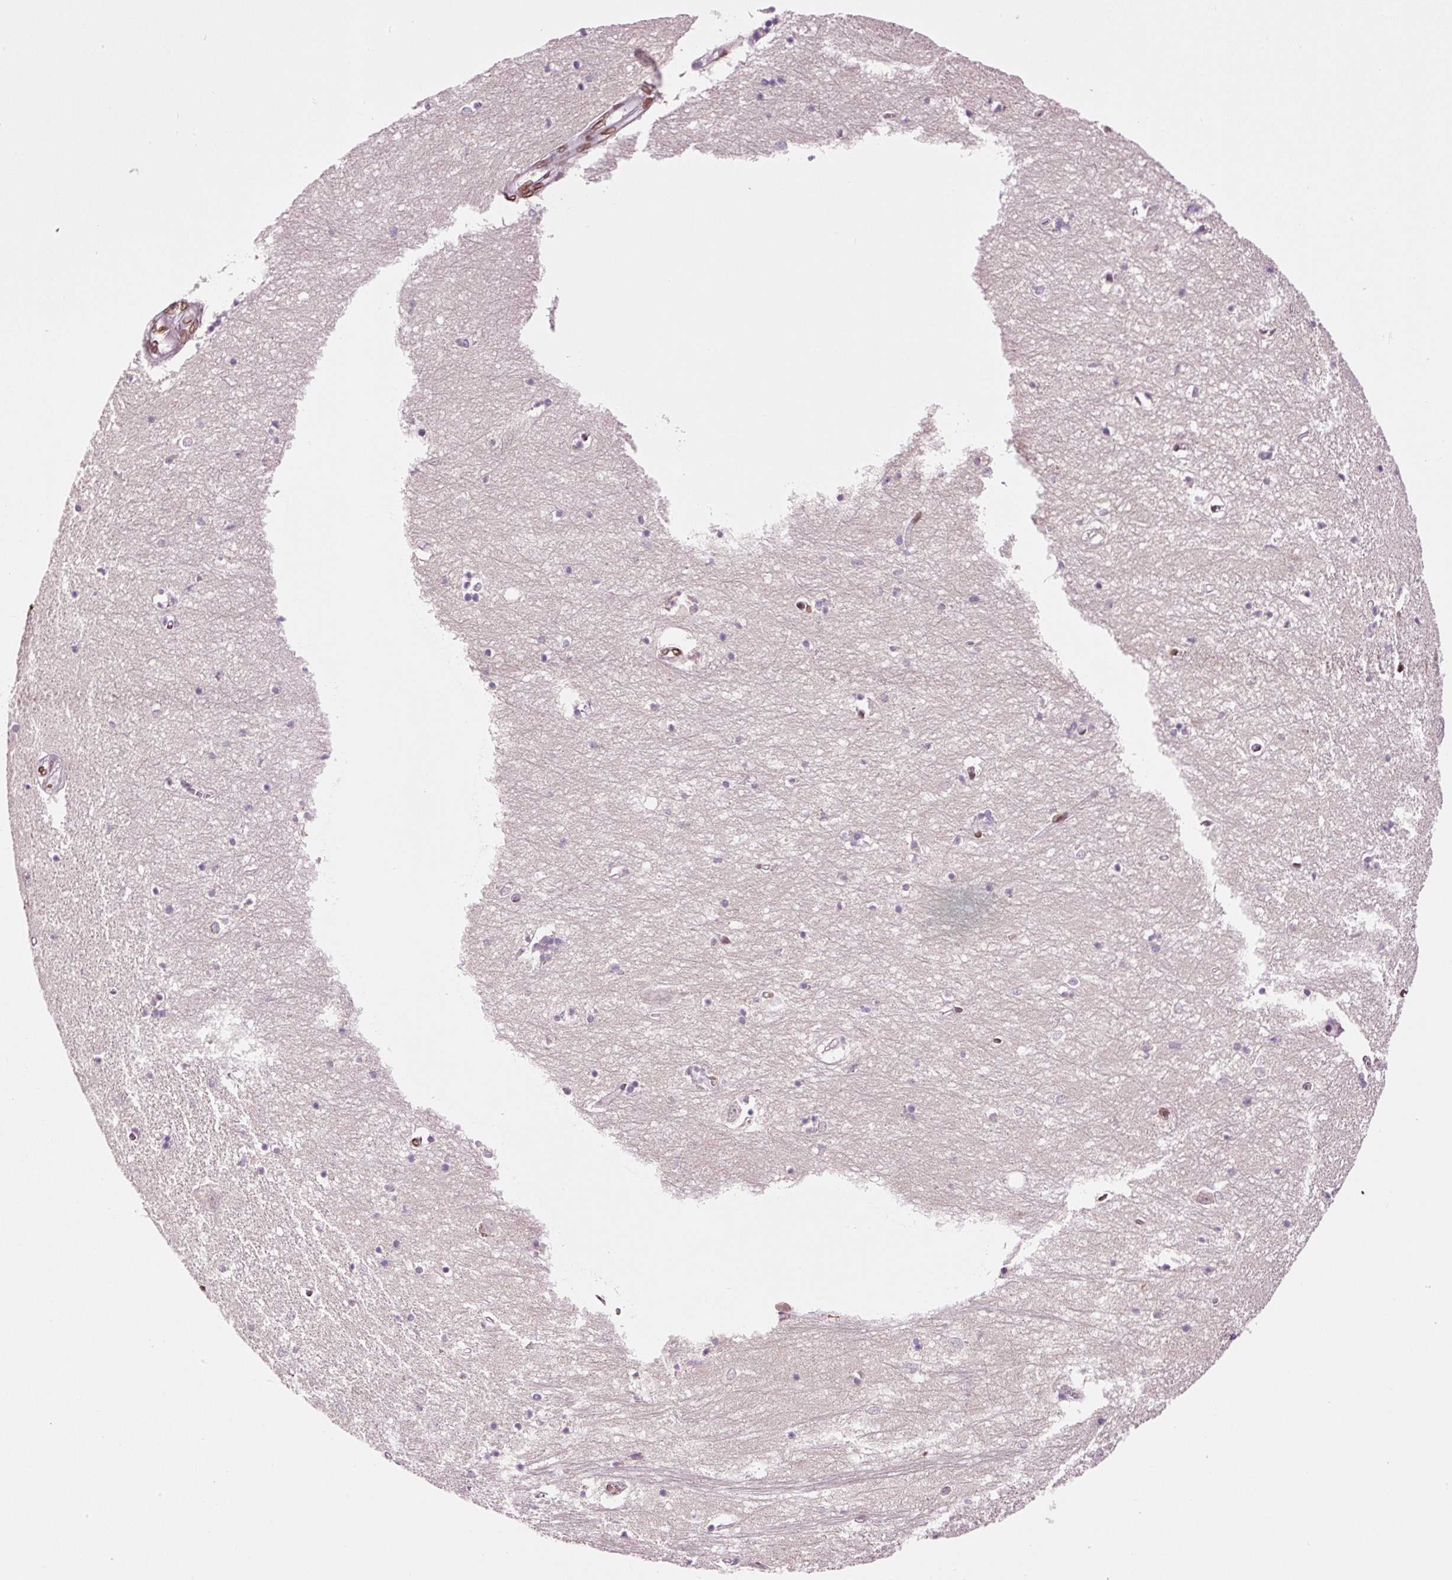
{"staining": {"intensity": "negative", "quantity": "none", "location": "none"}, "tissue": "hippocampus", "cell_type": "Glial cells", "image_type": "normal", "snomed": [{"axis": "morphology", "description": "Normal tissue, NOS"}, {"axis": "topography", "description": "Hippocampus"}], "caption": "Protein analysis of unremarkable hippocampus exhibits no significant positivity in glial cells.", "gene": "ZNF224", "patient": {"sex": "female", "age": 64}}